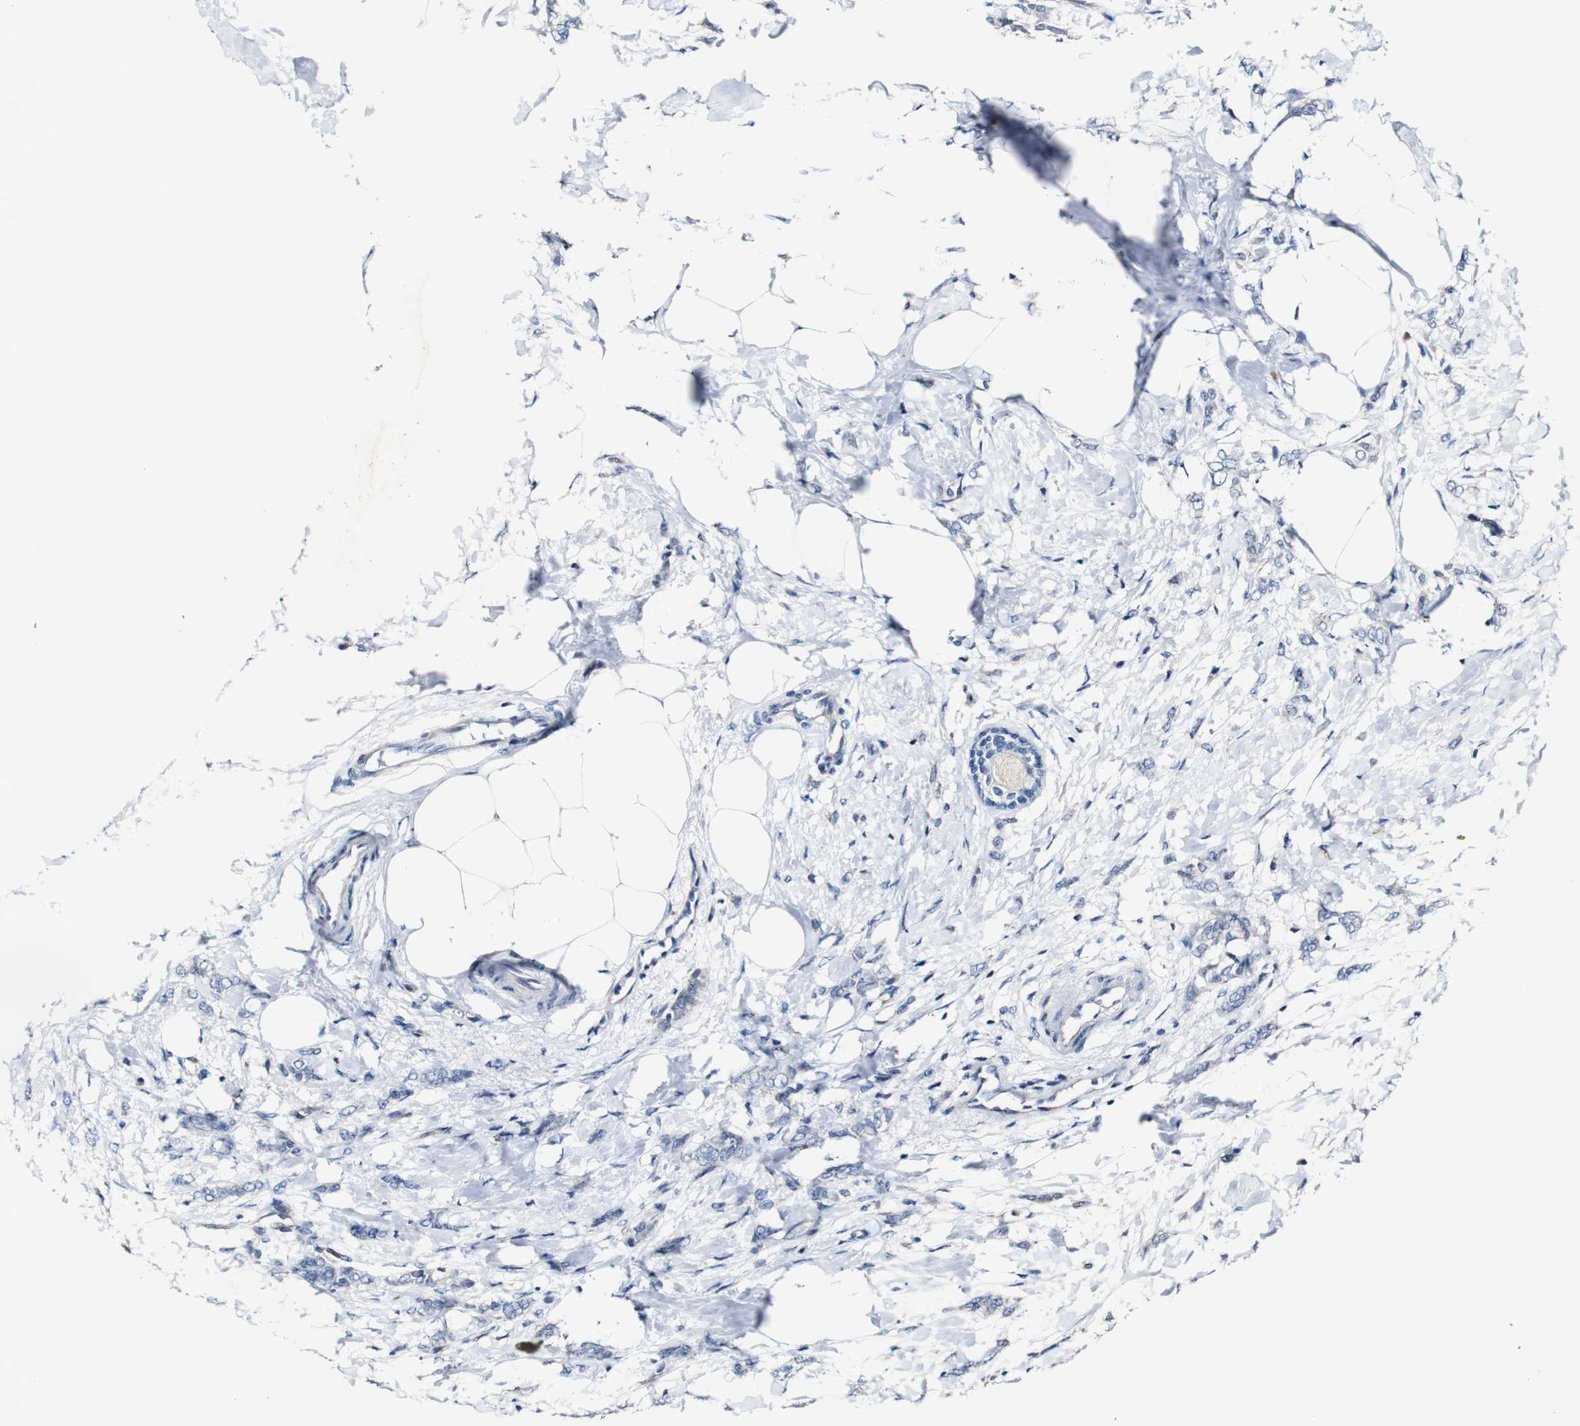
{"staining": {"intensity": "negative", "quantity": "none", "location": "none"}, "tissue": "breast cancer", "cell_type": "Tumor cells", "image_type": "cancer", "snomed": [{"axis": "morphology", "description": "Lobular carcinoma, in situ"}, {"axis": "morphology", "description": "Lobular carcinoma"}, {"axis": "topography", "description": "Breast"}], "caption": "A high-resolution photomicrograph shows immunohistochemistry staining of lobular carcinoma (breast), which reveals no significant positivity in tumor cells. The staining was performed using DAB (3,3'-diaminobenzidine) to visualize the protein expression in brown, while the nuclei were stained in blue with hematoxylin (Magnification: 20x).", "gene": "GRAMD1A", "patient": {"sex": "female", "age": 41}}